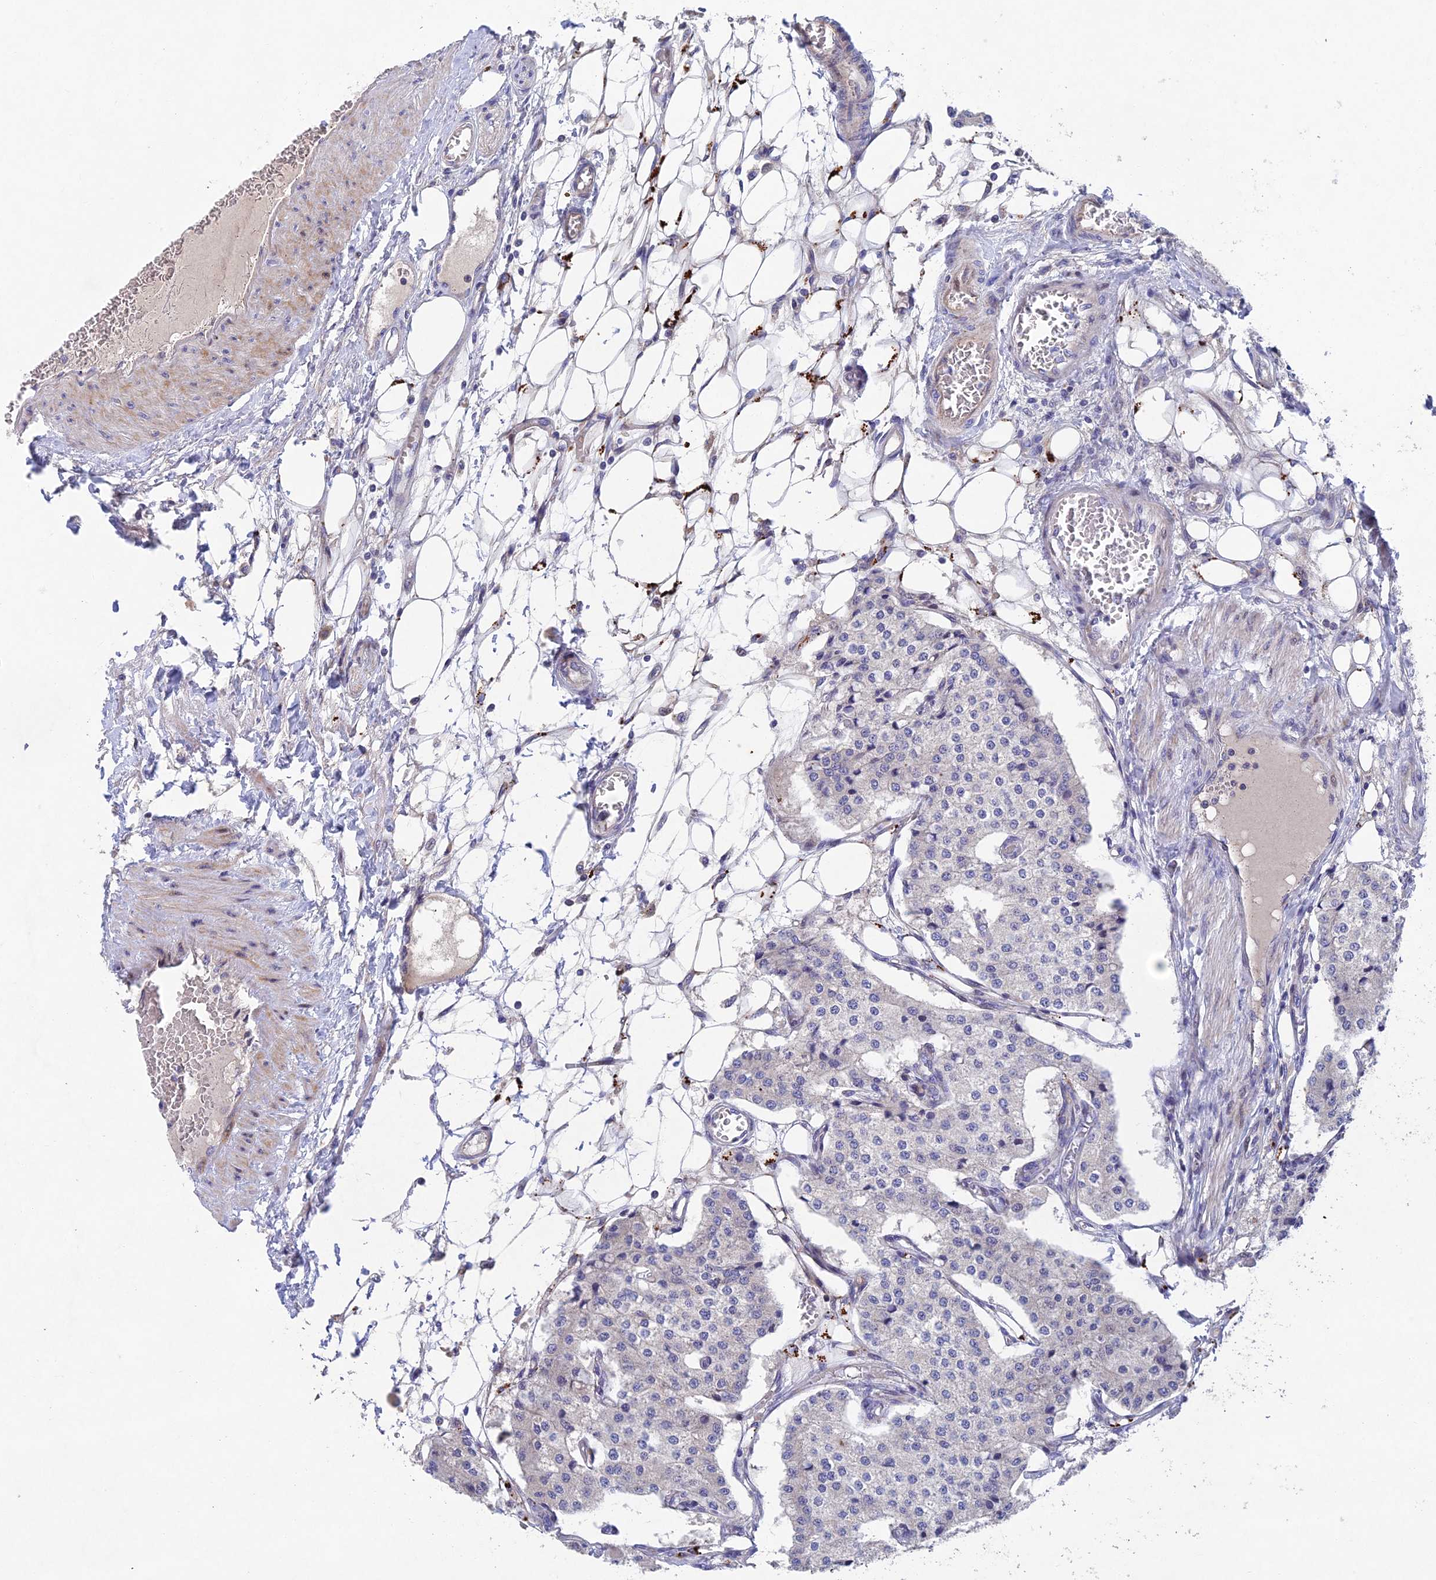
{"staining": {"intensity": "negative", "quantity": "none", "location": "none"}, "tissue": "carcinoid", "cell_type": "Tumor cells", "image_type": "cancer", "snomed": [{"axis": "morphology", "description": "Carcinoid, malignant, NOS"}, {"axis": "topography", "description": "Colon"}], "caption": "Carcinoid (malignant) was stained to show a protein in brown. There is no significant expression in tumor cells.", "gene": "NSMCE1", "patient": {"sex": "female", "age": 52}}